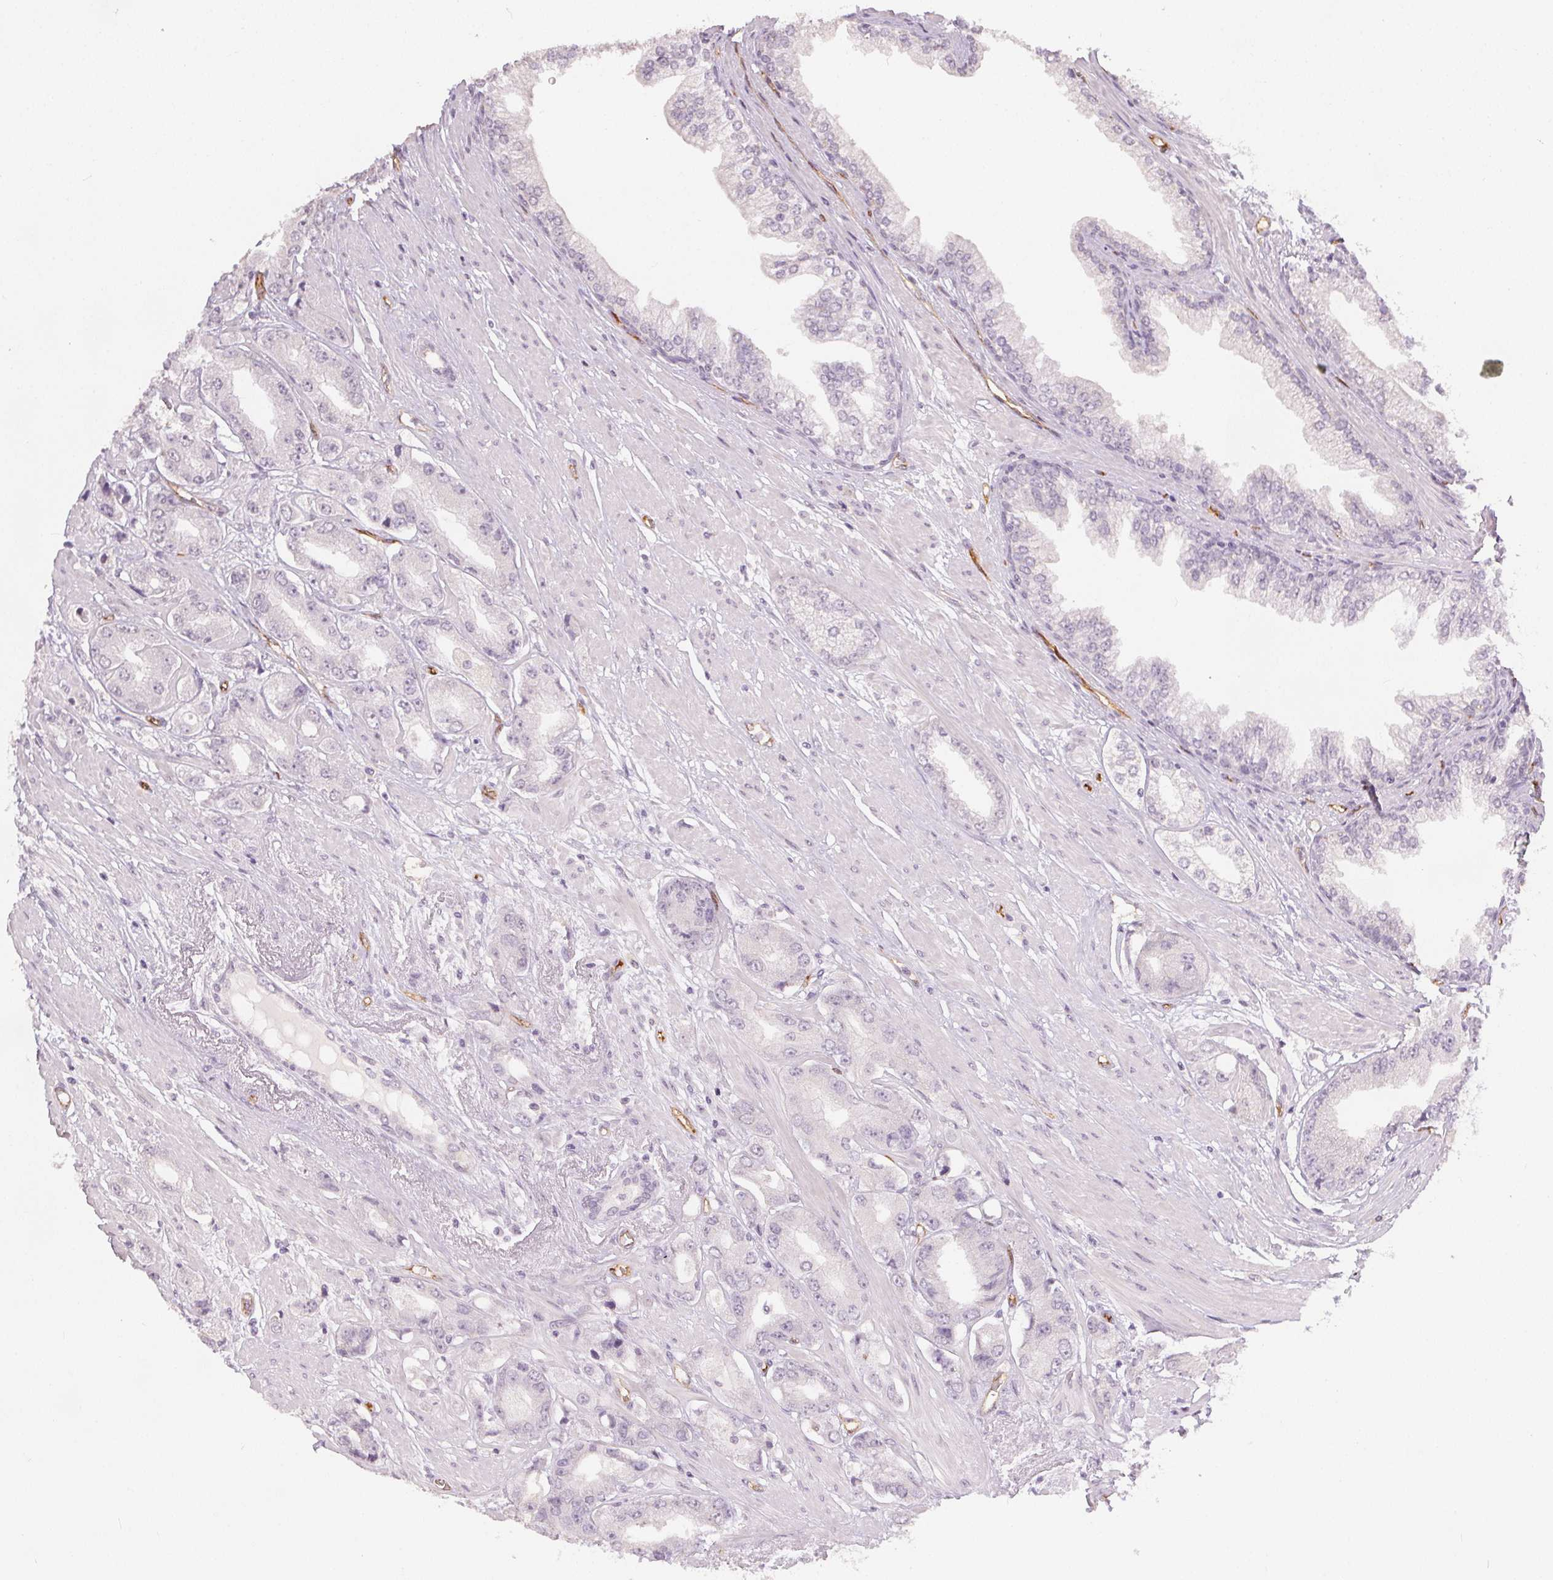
{"staining": {"intensity": "negative", "quantity": "none", "location": "none"}, "tissue": "prostate cancer", "cell_type": "Tumor cells", "image_type": "cancer", "snomed": [{"axis": "morphology", "description": "Adenocarcinoma, Low grade"}, {"axis": "topography", "description": "Prostate"}], "caption": "High magnification brightfield microscopy of prostate cancer (adenocarcinoma (low-grade)) stained with DAB (brown) and counterstained with hematoxylin (blue): tumor cells show no significant staining.", "gene": "PODXL", "patient": {"sex": "male", "age": 60}}